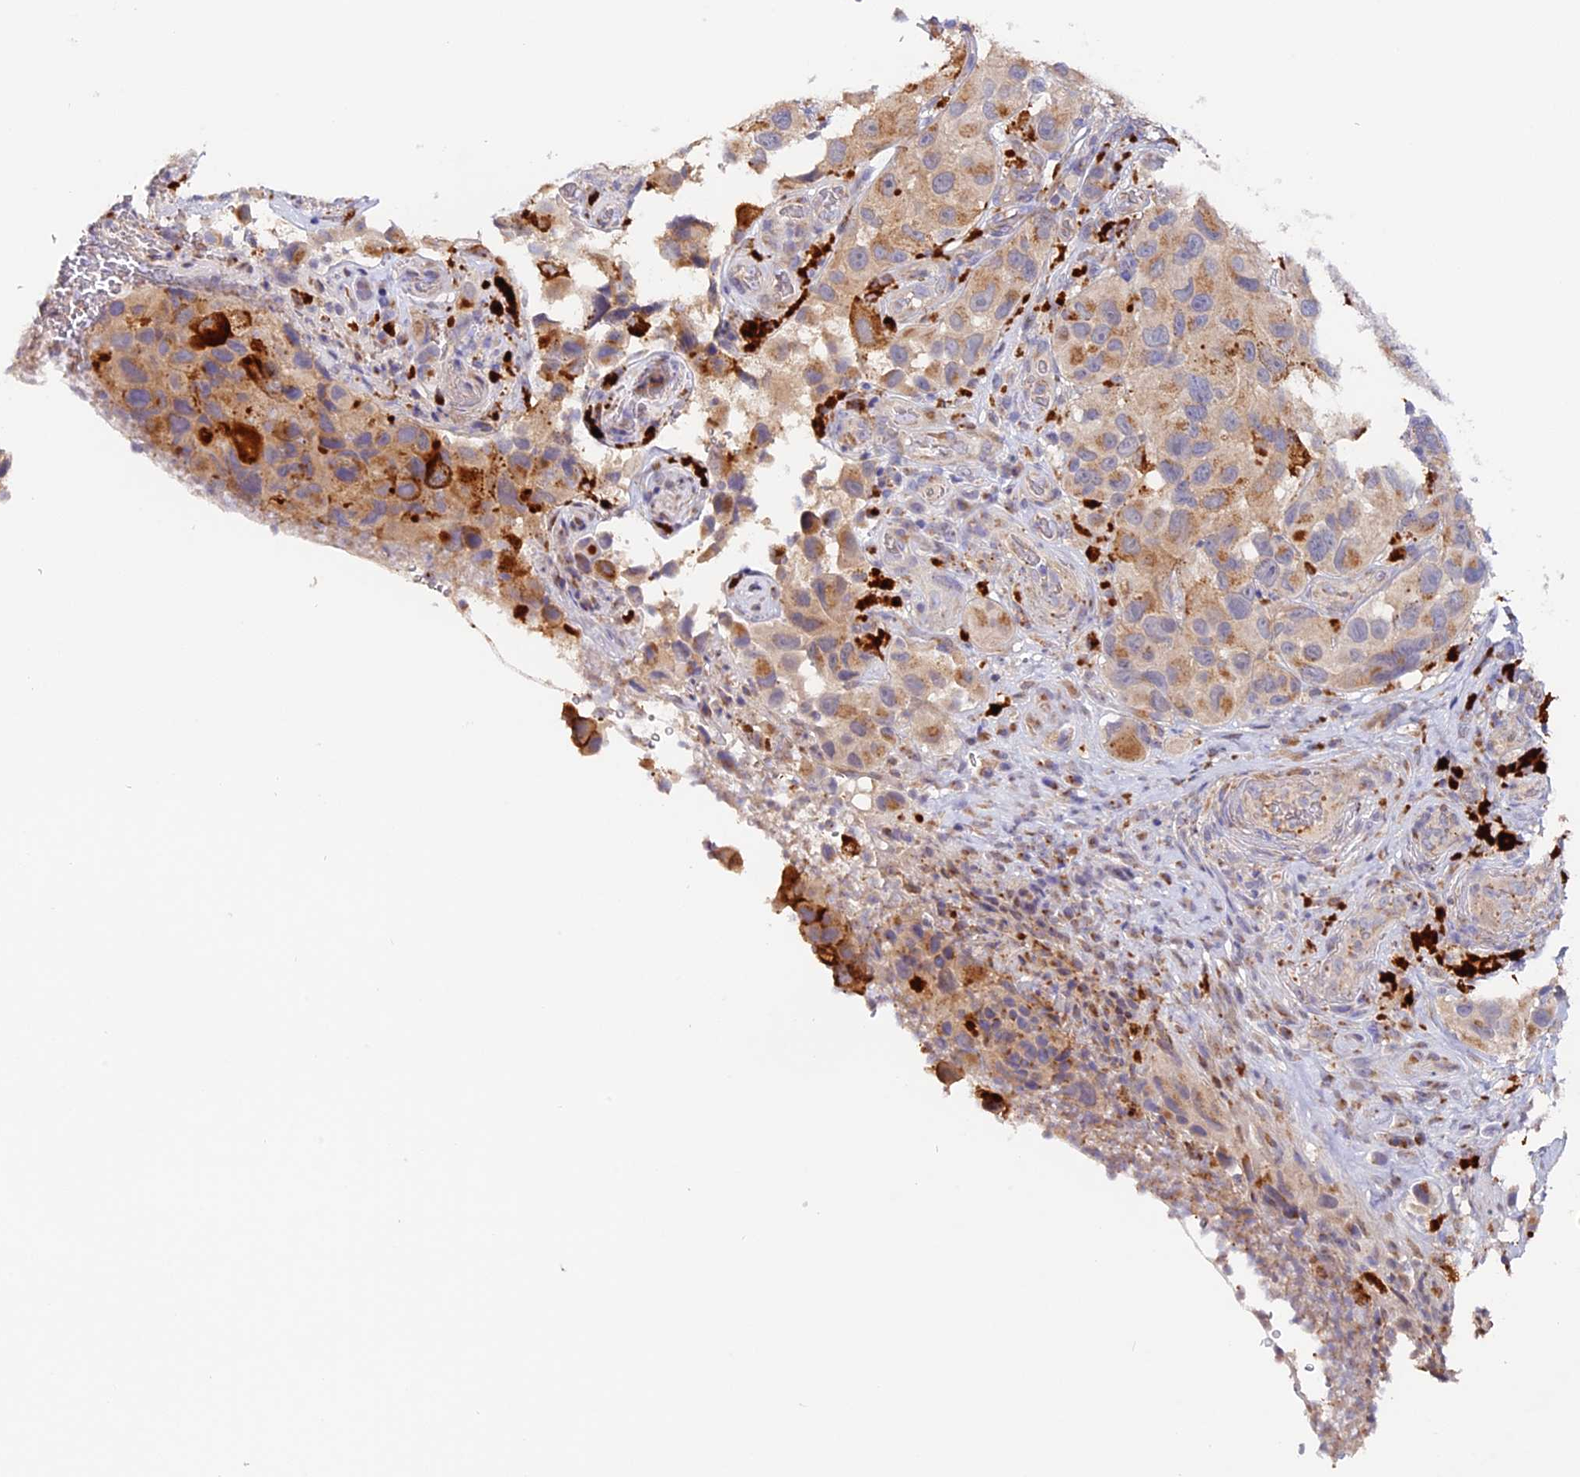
{"staining": {"intensity": "weak", "quantity": "<25%", "location": "cytoplasmic/membranous"}, "tissue": "melanoma", "cell_type": "Tumor cells", "image_type": "cancer", "snomed": [{"axis": "morphology", "description": "Malignant melanoma, NOS"}, {"axis": "topography", "description": "Skin"}], "caption": "The immunohistochemistry (IHC) photomicrograph has no significant staining in tumor cells of malignant melanoma tissue. The staining is performed using DAB brown chromogen with nuclei counter-stained in using hematoxylin.", "gene": "TANGO6", "patient": {"sex": "female", "age": 73}}